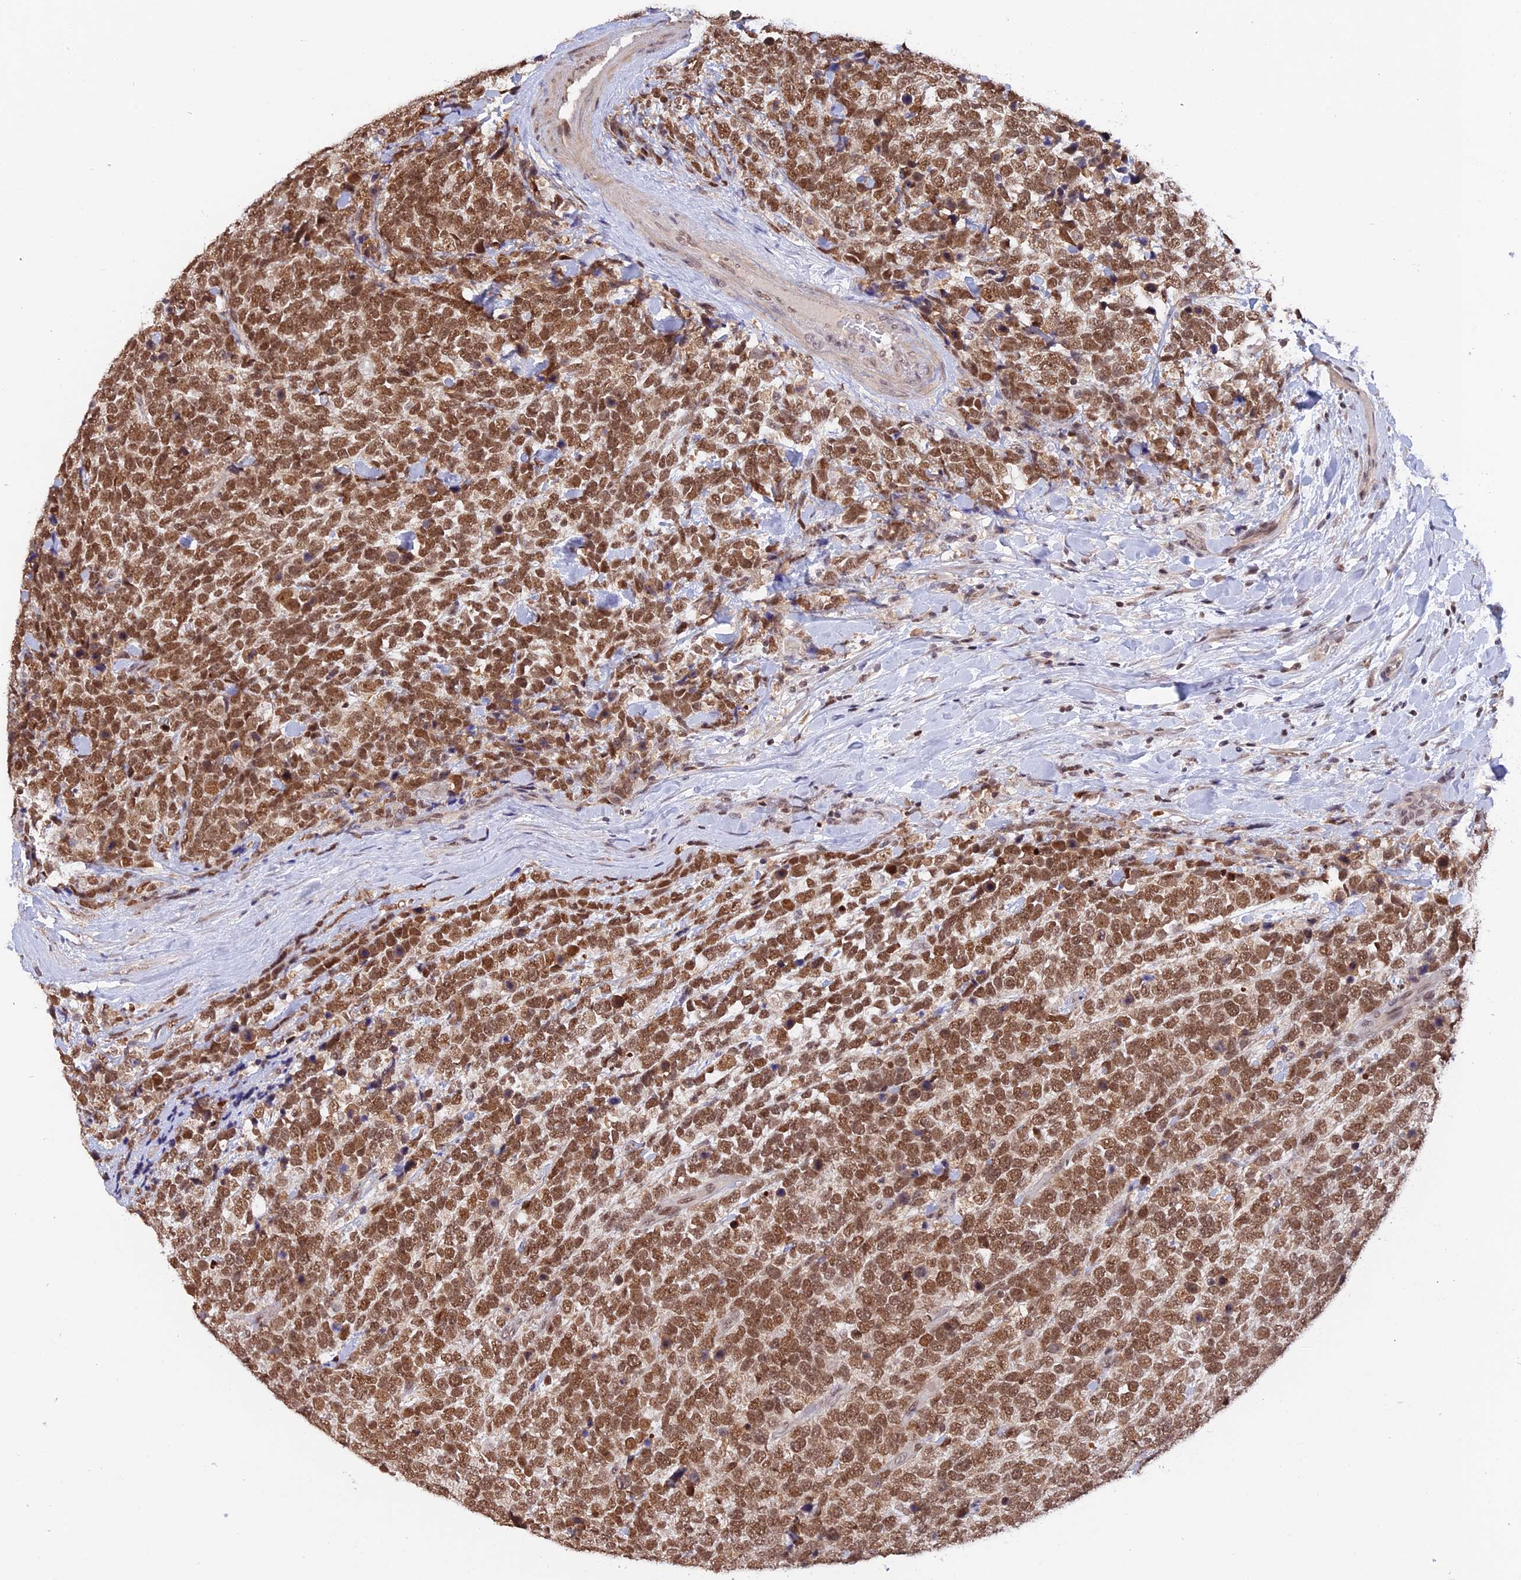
{"staining": {"intensity": "moderate", "quantity": ">75%", "location": "nuclear"}, "tissue": "urothelial cancer", "cell_type": "Tumor cells", "image_type": "cancer", "snomed": [{"axis": "morphology", "description": "Urothelial carcinoma, High grade"}, {"axis": "topography", "description": "Urinary bladder"}], "caption": "Moderate nuclear positivity is present in about >75% of tumor cells in urothelial cancer.", "gene": "RFC5", "patient": {"sex": "female", "age": 82}}